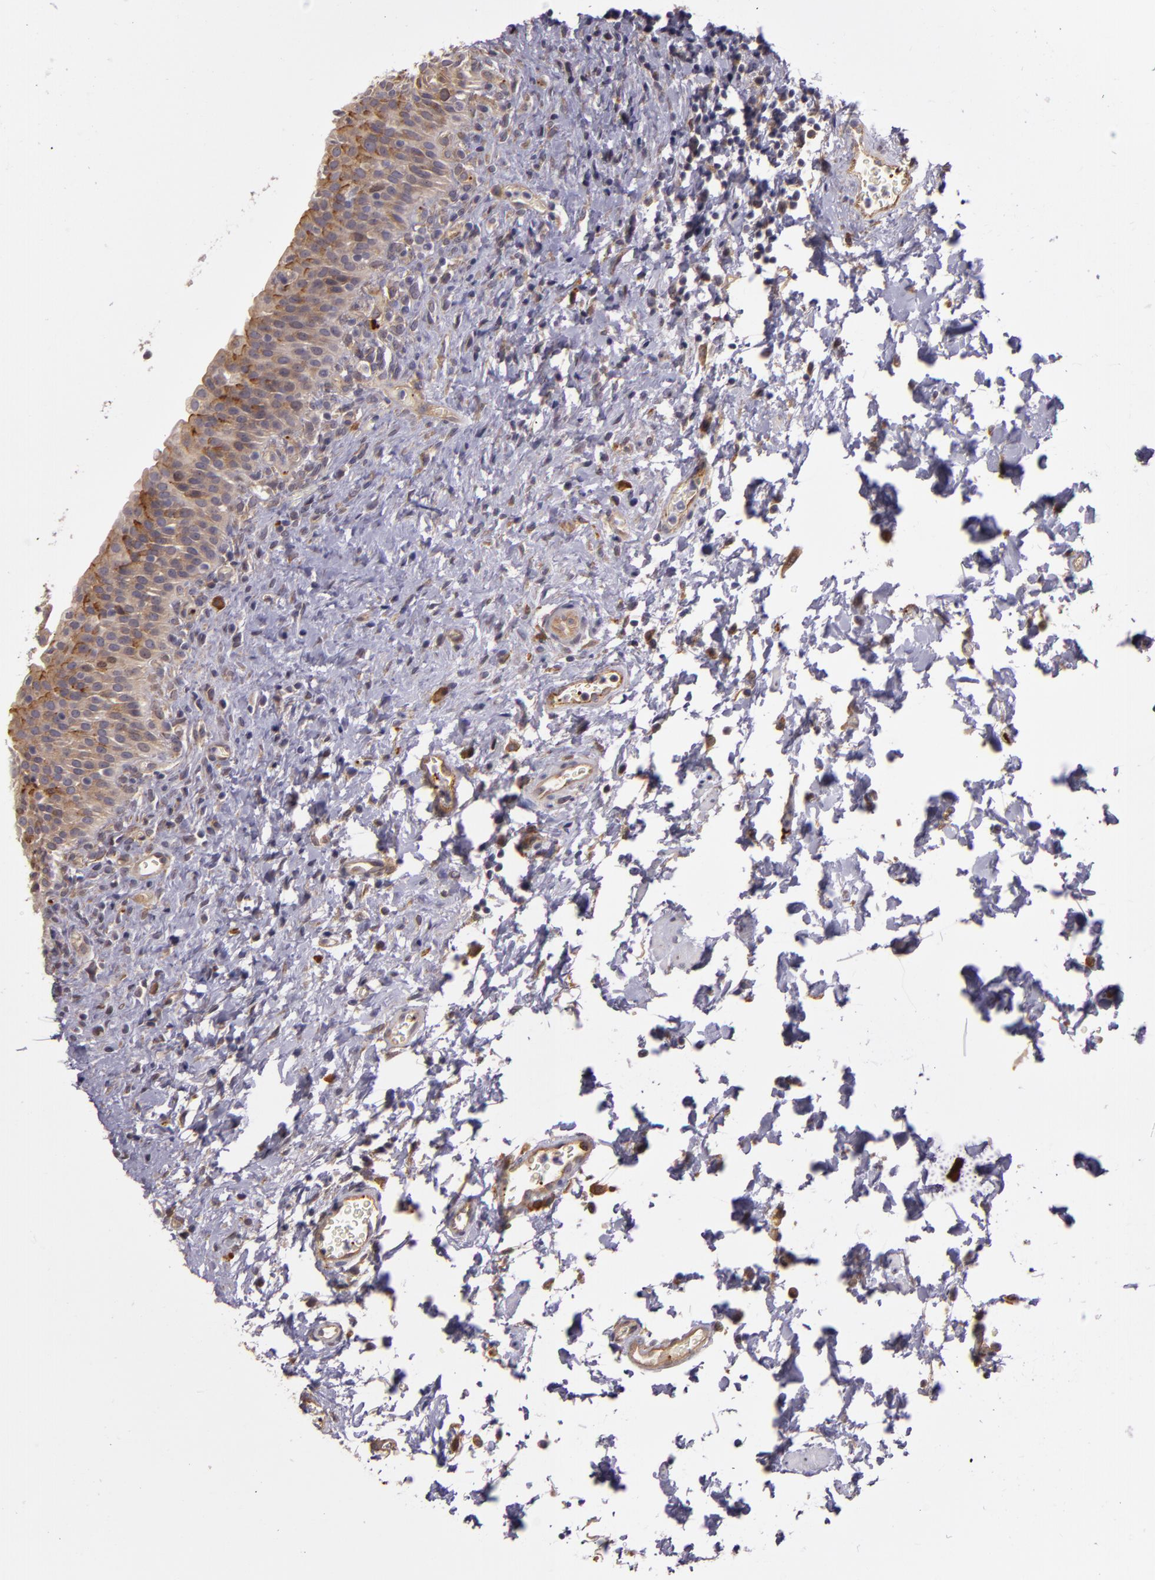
{"staining": {"intensity": "moderate", "quantity": "25%-75%", "location": "cytoplasmic/membranous"}, "tissue": "urinary bladder", "cell_type": "Urothelial cells", "image_type": "normal", "snomed": [{"axis": "morphology", "description": "Normal tissue, NOS"}, {"axis": "topography", "description": "Urinary bladder"}], "caption": "Benign urinary bladder demonstrates moderate cytoplasmic/membranous expression in approximately 25%-75% of urothelial cells, visualized by immunohistochemistry. Immunohistochemistry (ihc) stains the protein of interest in brown and the nuclei are stained blue.", "gene": "SYTL4", "patient": {"sex": "male", "age": 51}}